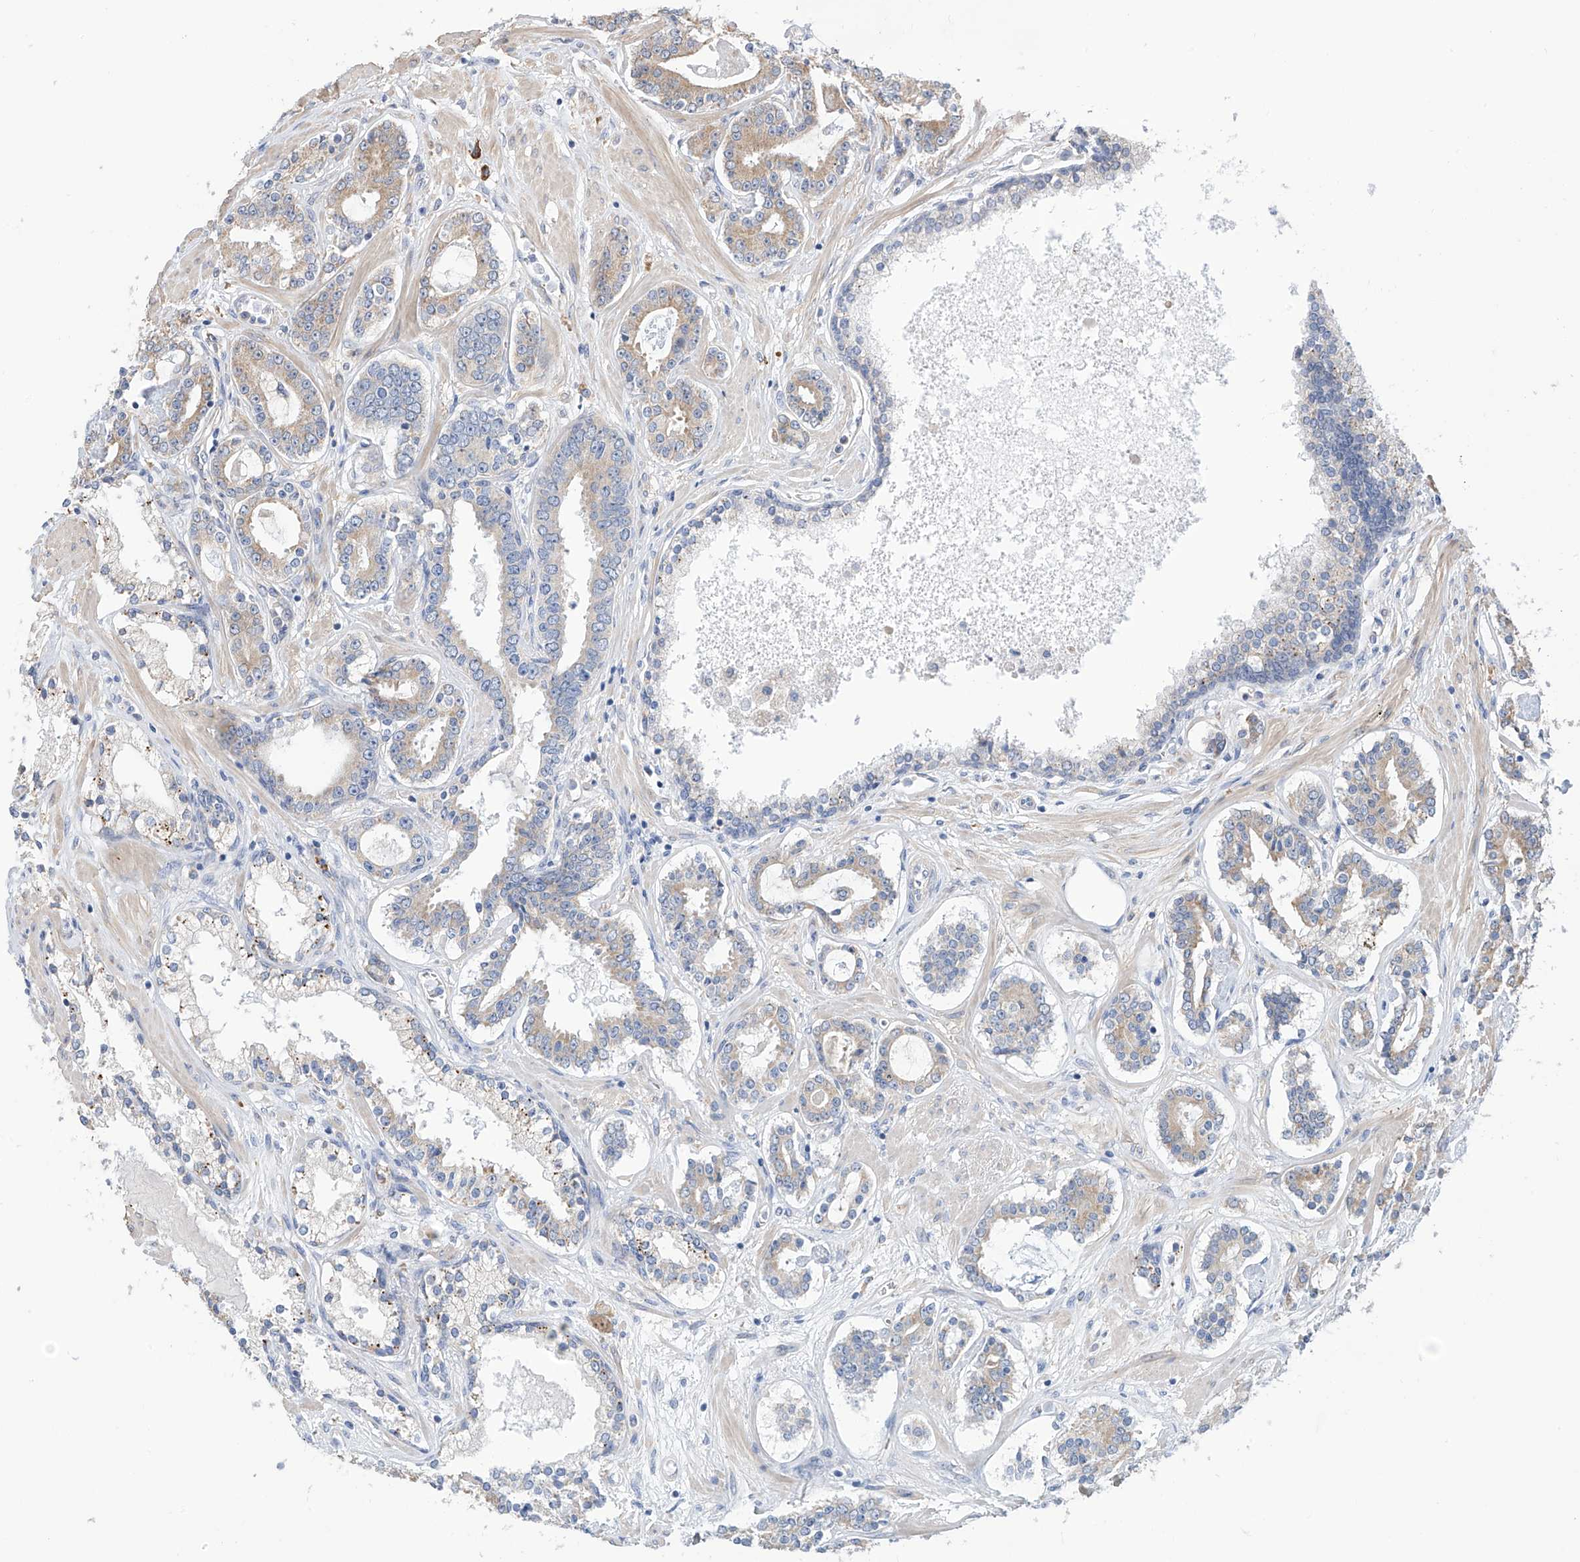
{"staining": {"intensity": "weak", "quantity": "25%-75%", "location": "cytoplasmic/membranous"}, "tissue": "prostate cancer", "cell_type": "Tumor cells", "image_type": "cancer", "snomed": [{"axis": "morphology", "description": "Adenocarcinoma, High grade"}, {"axis": "topography", "description": "Prostate"}], "caption": "Tumor cells demonstrate low levels of weak cytoplasmic/membranous expression in approximately 25%-75% of cells in human high-grade adenocarcinoma (prostate).", "gene": "REC8", "patient": {"sex": "male", "age": 58}}